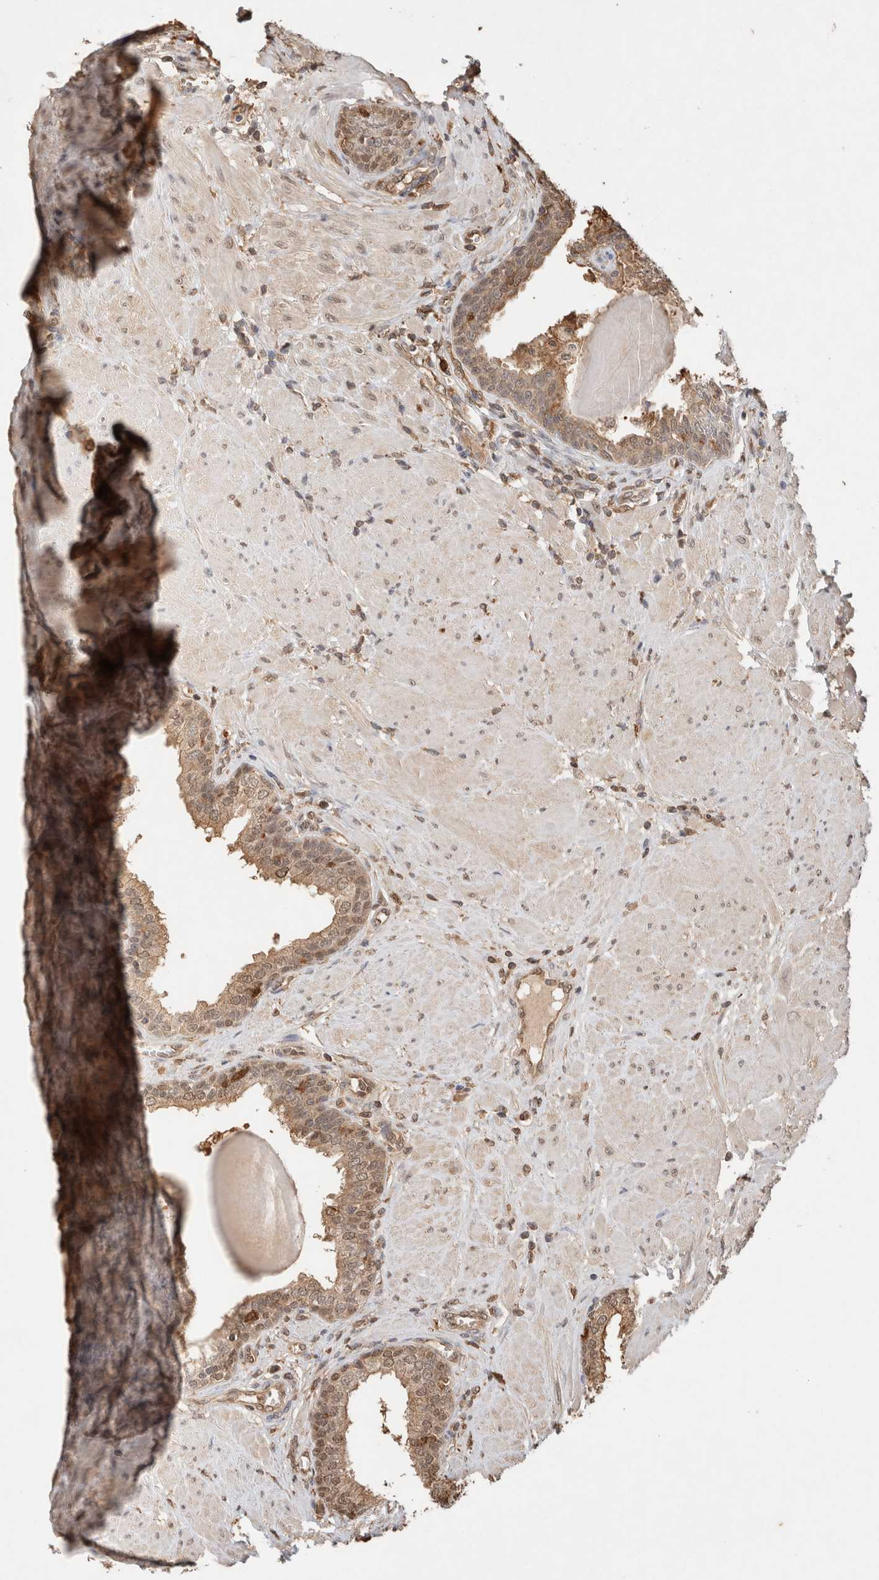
{"staining": {"intensity": "moderate", "quantity": ">75%", "location": "cytoplasmic/membranous"}, "tissue": "prostate", "cell_type": "Glandular cells", "image_type": "normal", "snomed": [{"axis": "morphology", "description": "Normal tissue, NOS"}, {"axis": "topography", "description": "Prostate"}], "caption": "Protein expression analysis of unremarkable prostate reveals moderate cytoplasmic/membranous positivity in about >75% of glandular cells.", "gene": "YWHAH", "patient": {"sex": "male", "age": 51}}